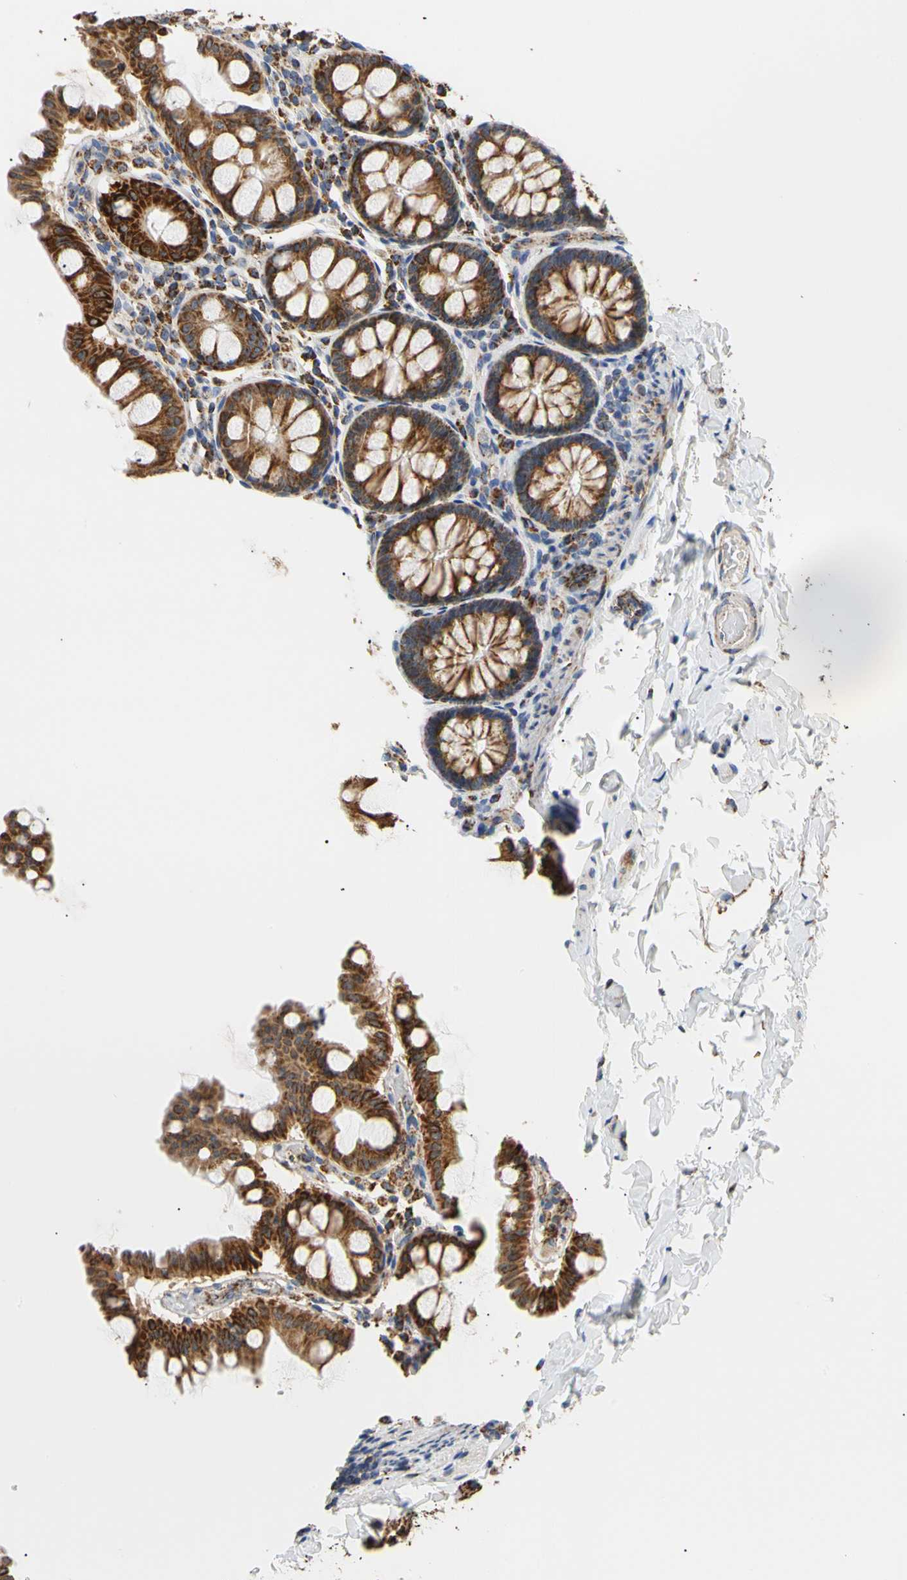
{"staining": {"intensity": "weak", "quantity": ">75%", "location": "cytoplasmic/membranous"}, "tissue": "colon", "cell_type": "Endothelial cells", "image_type": "normal", "snomed": [{"axis": "morphology", "description": "Normal tissue, NOS"}, {"axis": "topography", "description": "Colon"}], "caption": "DAB immunohistochemical staining of normal human colon shows weak cytoplasmic/membranous protein positivity in about >75% of endothelial cells.", "gene": "ACAT1", "patient": {"sex": "female", "age": 61}}